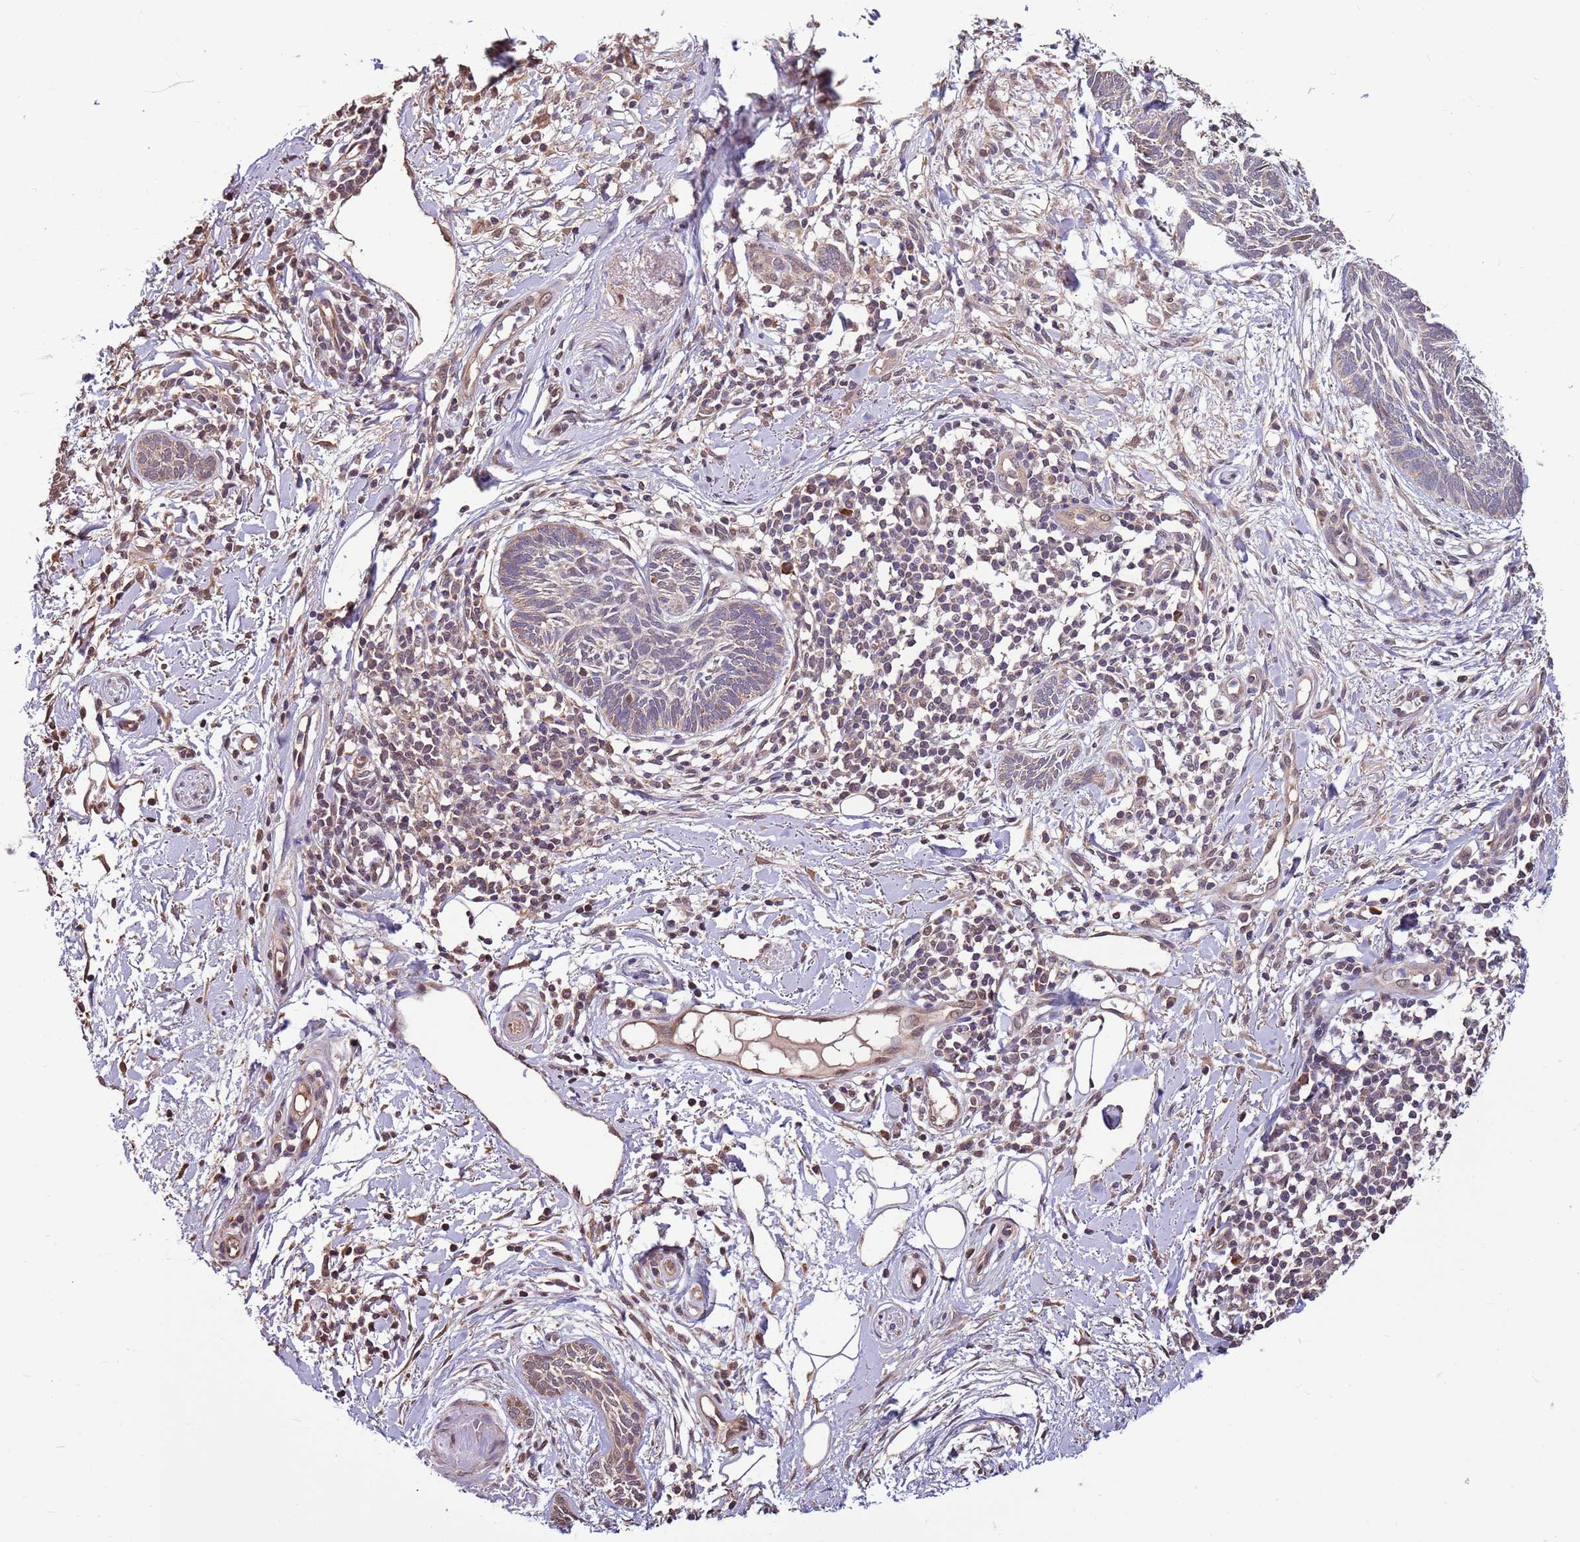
{"staining": {"intensity": "negative", "quantity": "none", "location": "none"}, "tissue": "skin cancer", "cell_type": "Tumor cells", "image_type": "cancer", "snomed": [{"axis": "morphology", "description": "Basal cell carcinoma"}, {"axis": "topography", "description": "Skin"}], "caption": "Skin cancer (basal cell carcinoma) stained for a protein using immunohistochemistry (IHC) reveals no positivity tumor cells.", "gene": "BBS5", "patient": {"sex": "female", "age": 81}}